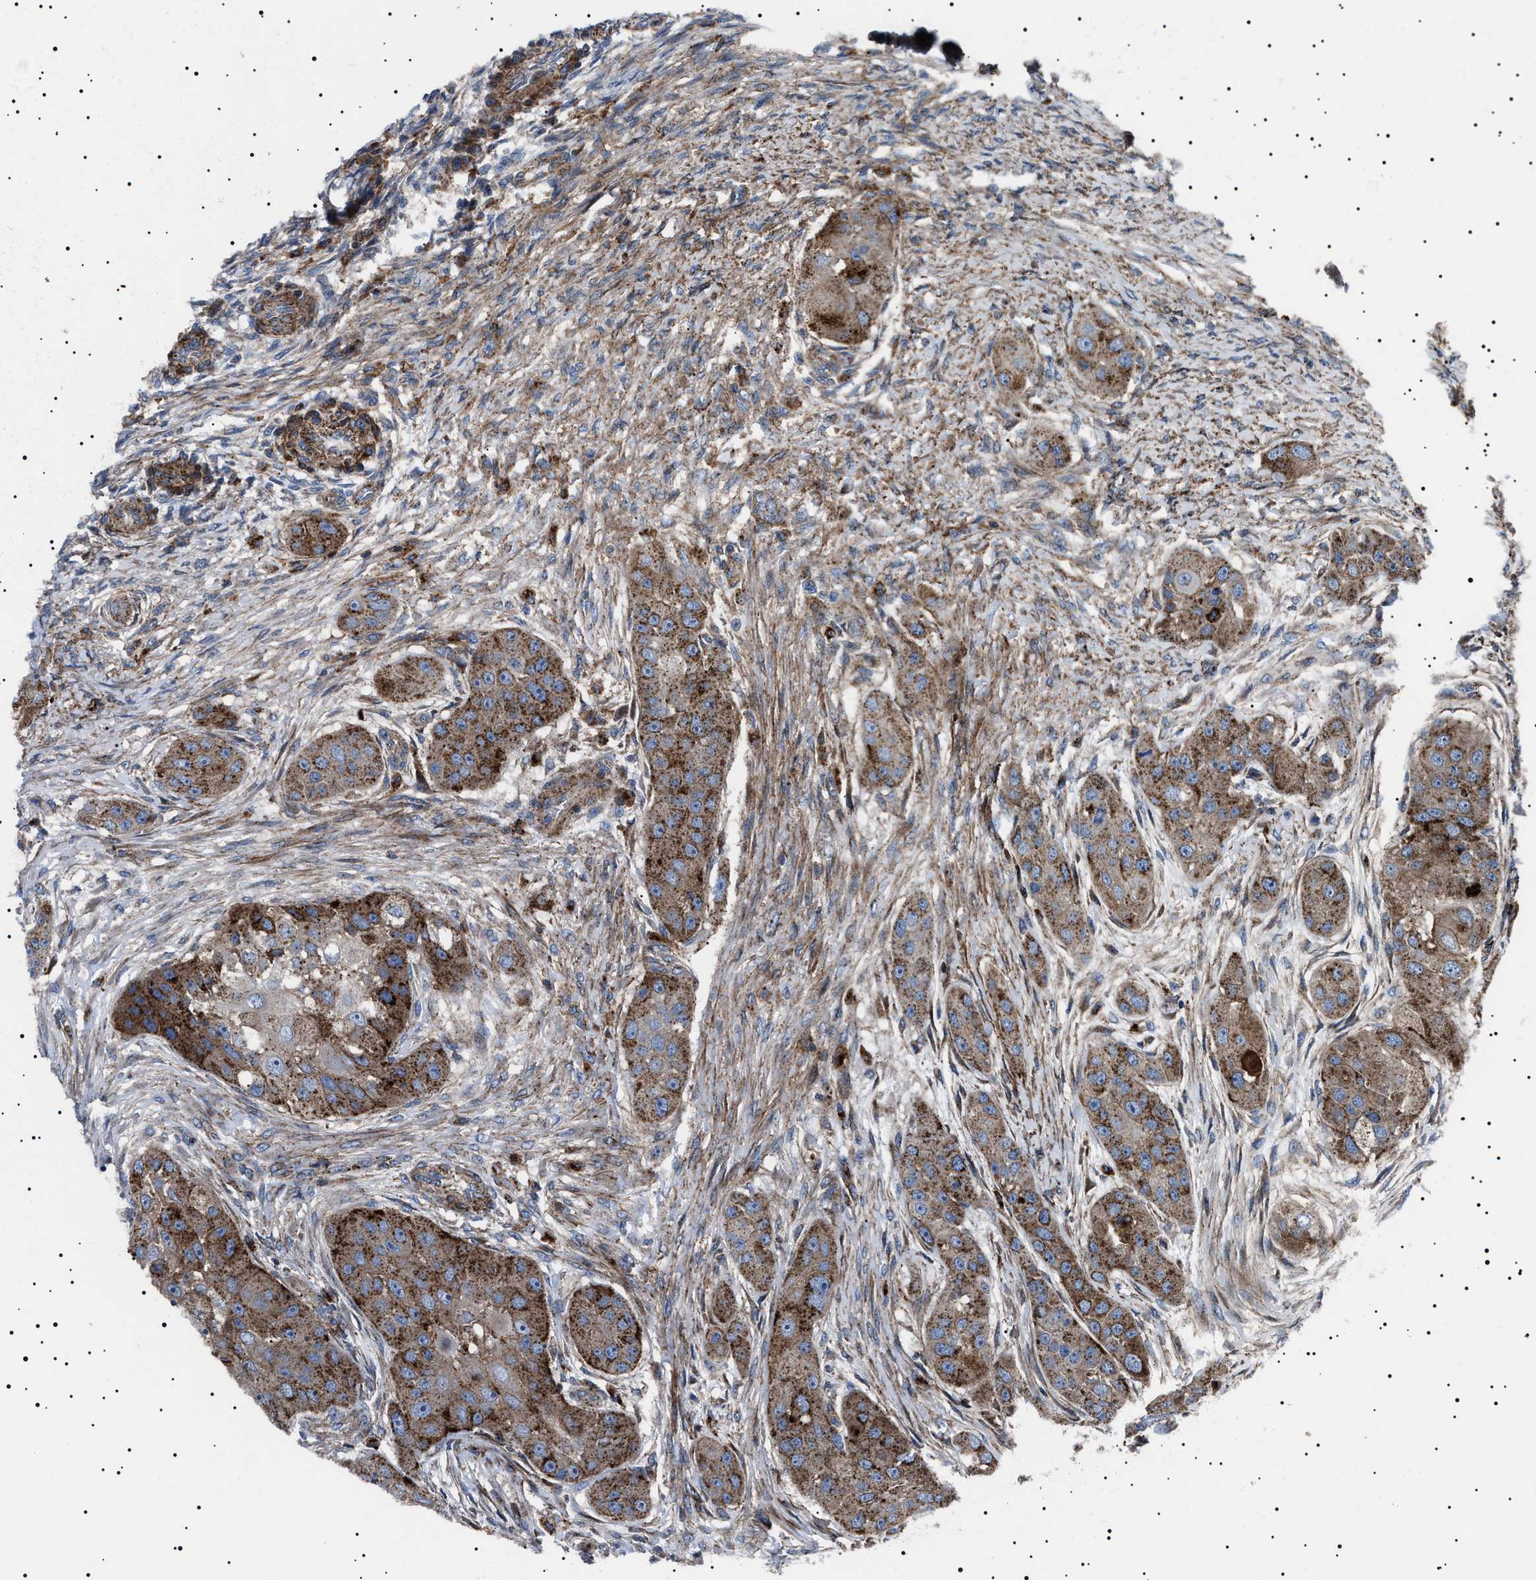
{"staining": {"intensity": "strong", "quantity": ">75%", "location": "cytoplasmic/membranous"}, "tissue": "head and neck cancer", "cell_type": "Tumor cells", "image_type": "cancer", "snomed": [{"axis": "morphology", "description": "Normal tissue, NOS"}, {"axis": "morphology", "description": "Squamous cell carcinoma, NOS"}, {"axis": "topography", "description": "Skeletal muscle"}, {"axis": "topography", "description": "Head-Neck"}], "caption": "A photomicrograph of human head and neck cancer stained for a protein reveals strong cytoplasmic/membranous brown staining in tumor cells.", "gene": "NEU1", "patient": {"sex": "male", "age": 51}}